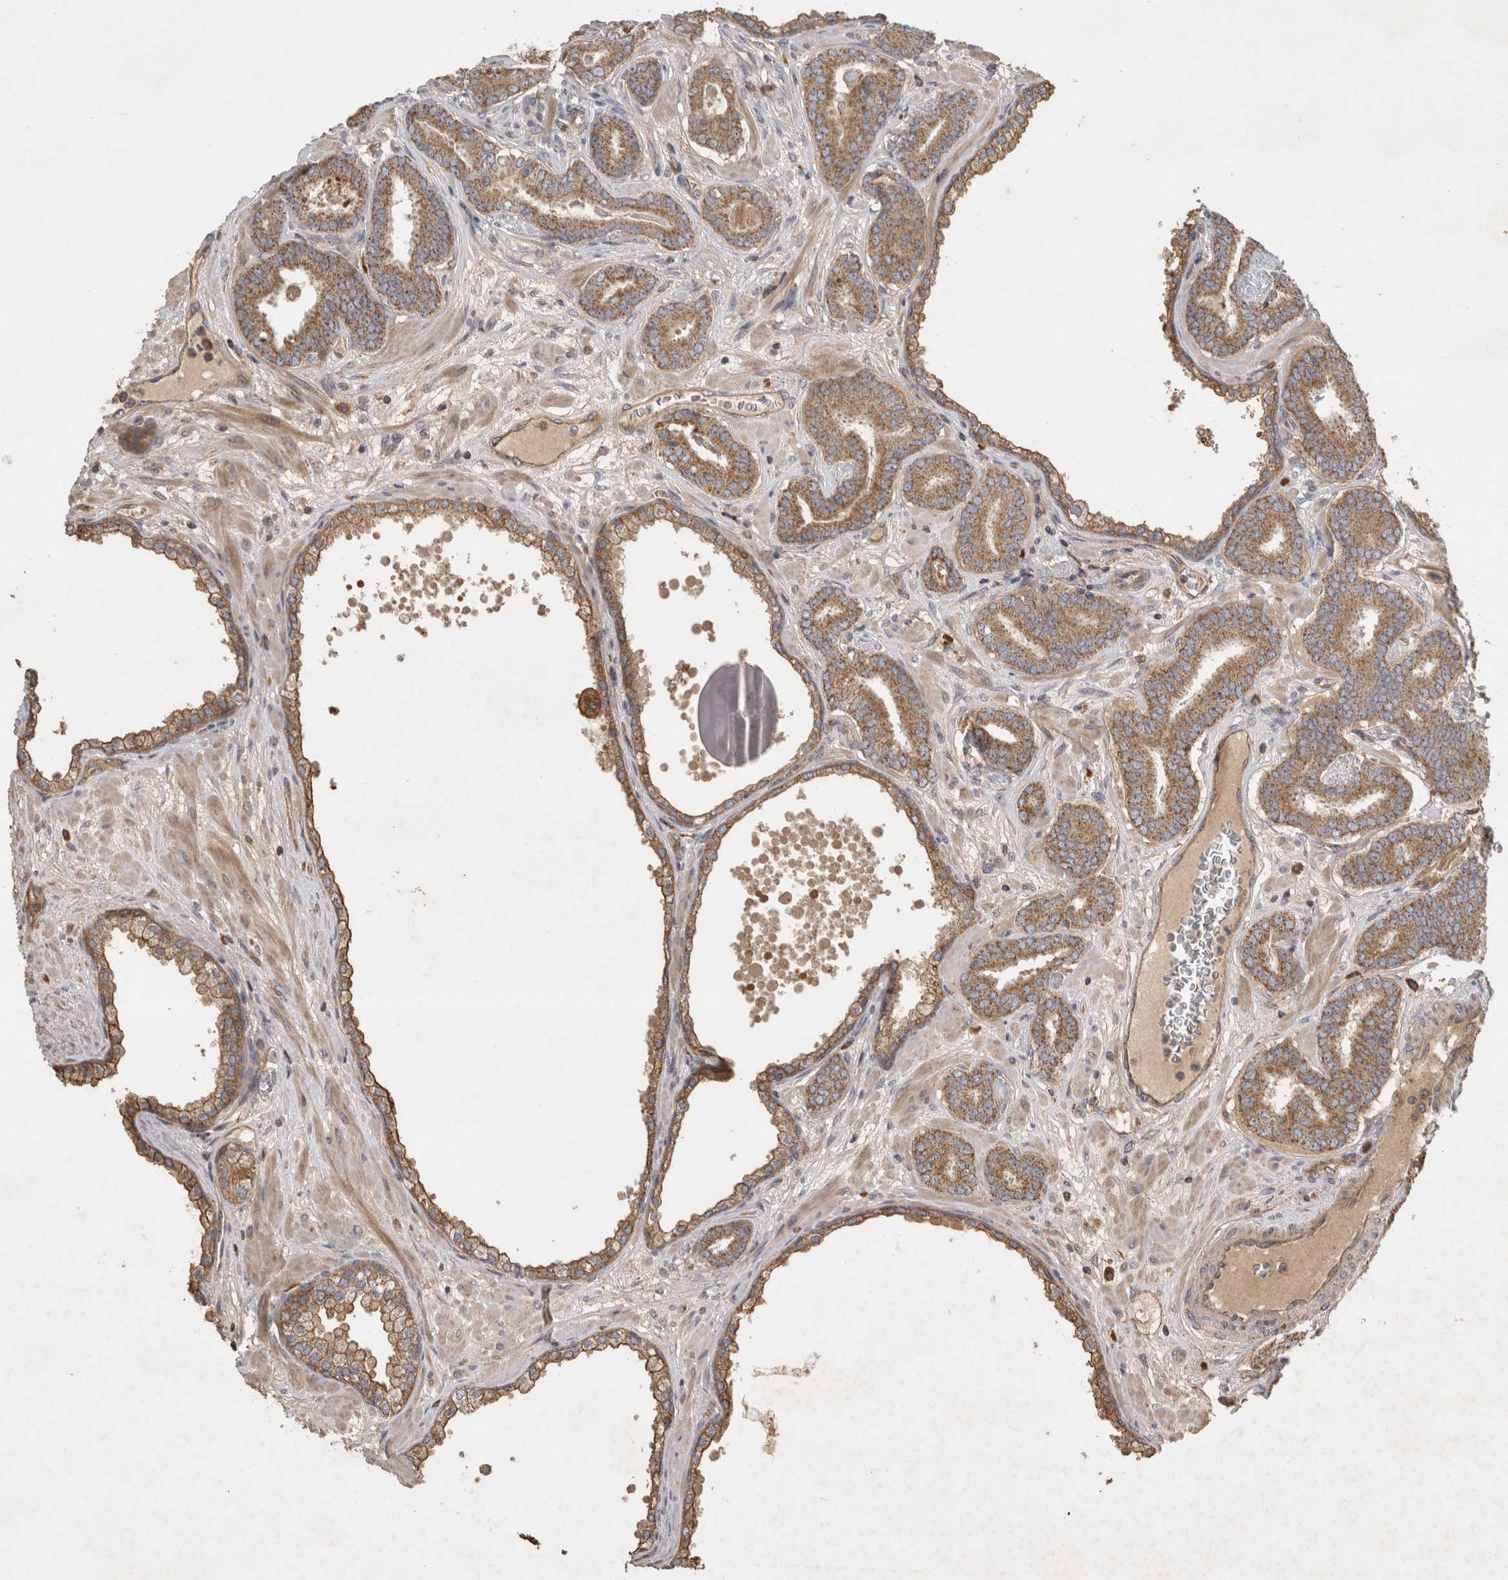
{"staining": {"intensity": "moderate", "quantity": ">75%", "location": "cytoplasmic/membranous"}, "tissue": "prostate cancer", "cell_type": "Tumor cells", "image_type": "cancer", "snomed": [{"axis": "morphology", "description": "Adenocarcinoma, Low grade"}, {"axis": "topography", "description": "Prostate"}], "caption": "Human prostate cancer stained with a protein marker reveals moderate staining in tumor cells.", "gene": "SERAC1", "patient": {"sex": "male", "age": 62}}